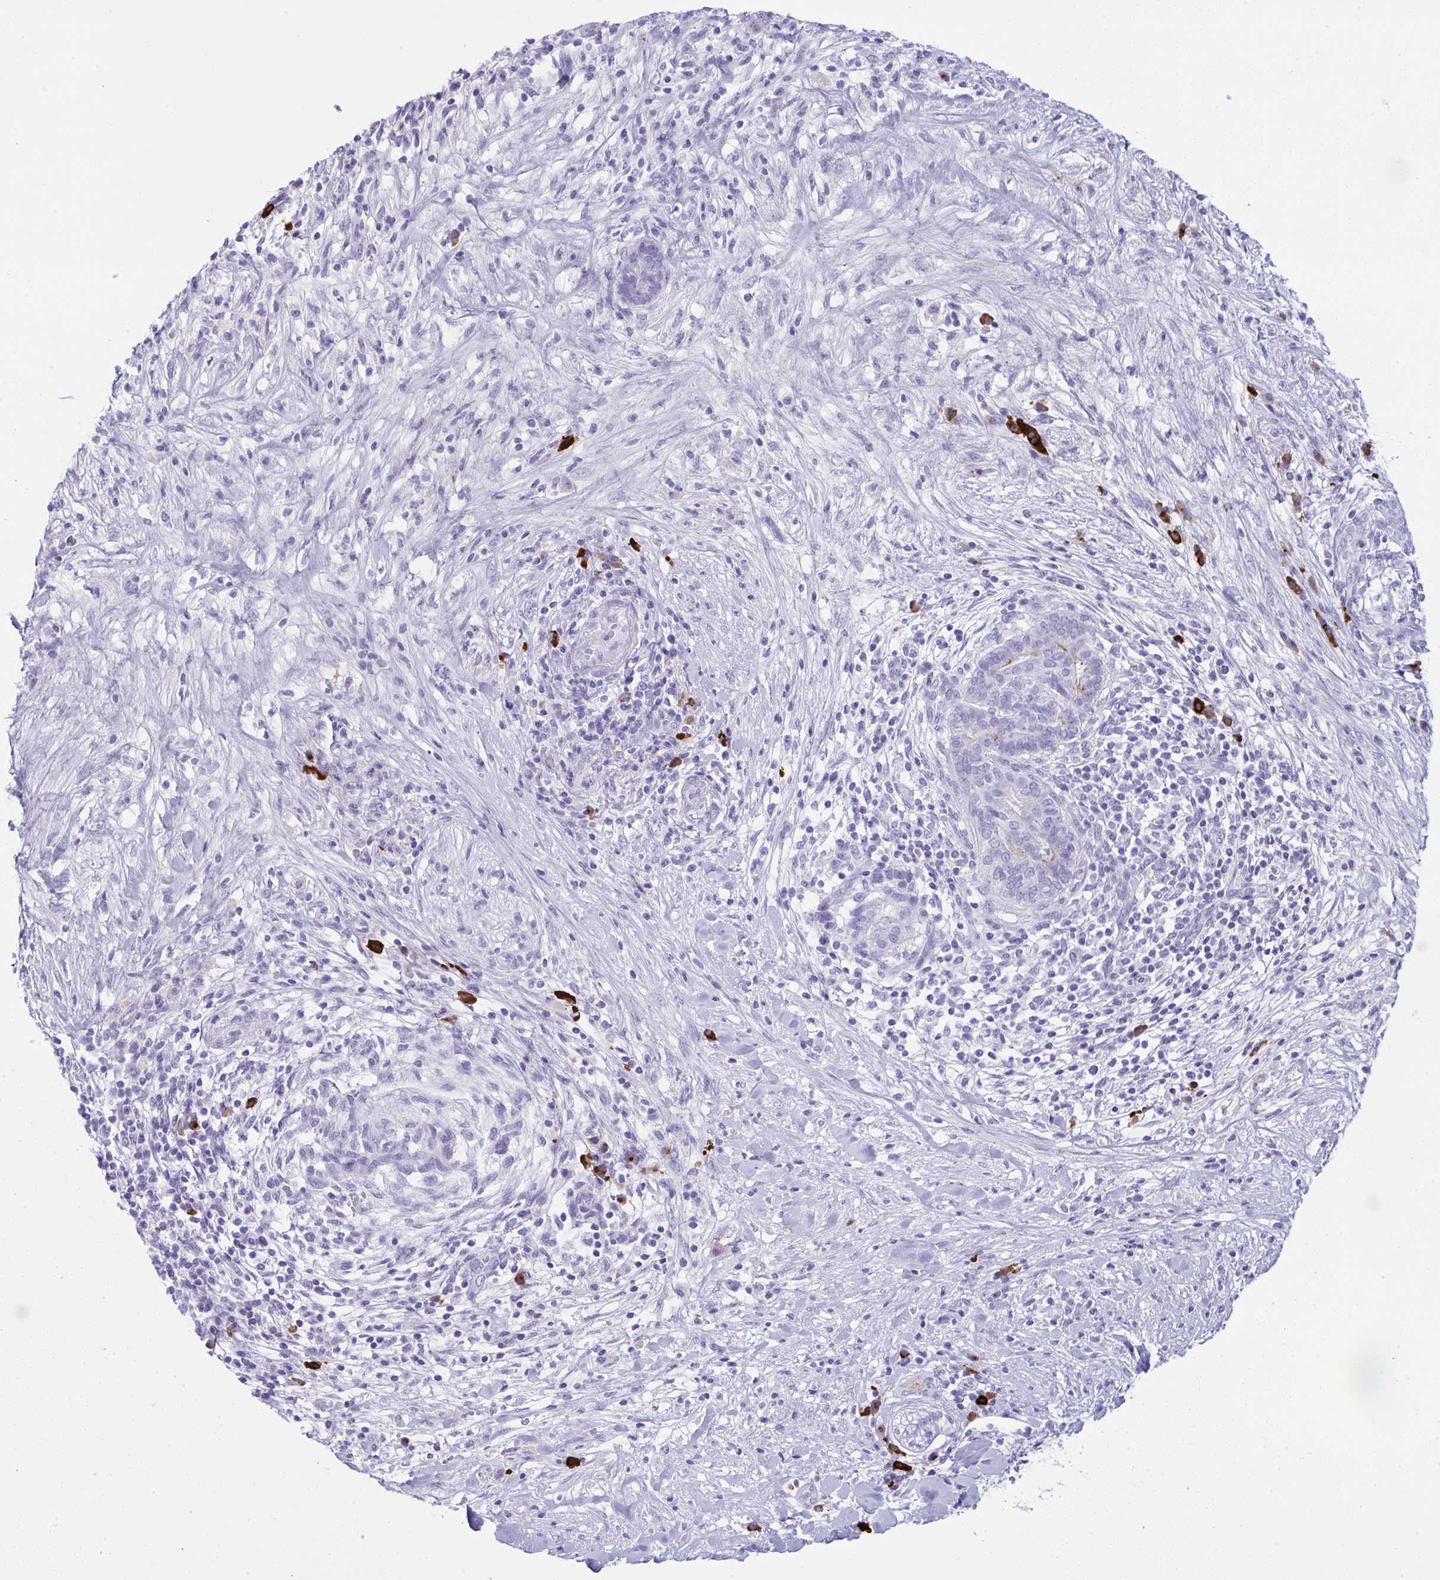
{"staining": {"intensity": "negative", "quantity": "none", "location": "none"}, "tissue": "pancreatic cancer", "cell_type": "Tumor cells", "image_type": "cancer", "snomed": [{"axis": "morphology", "description": "Adenocarcinoma, NOS"}, {"axis": "topography", "description": "Pancreas"}], "caption": "Pancreatic cancer stained for a protein using immunohistochemistry (IHC) exhibits no positivity tumor cells.", "gene": "JCHAIN", "patient": {"sex": "male", "age": 44}}